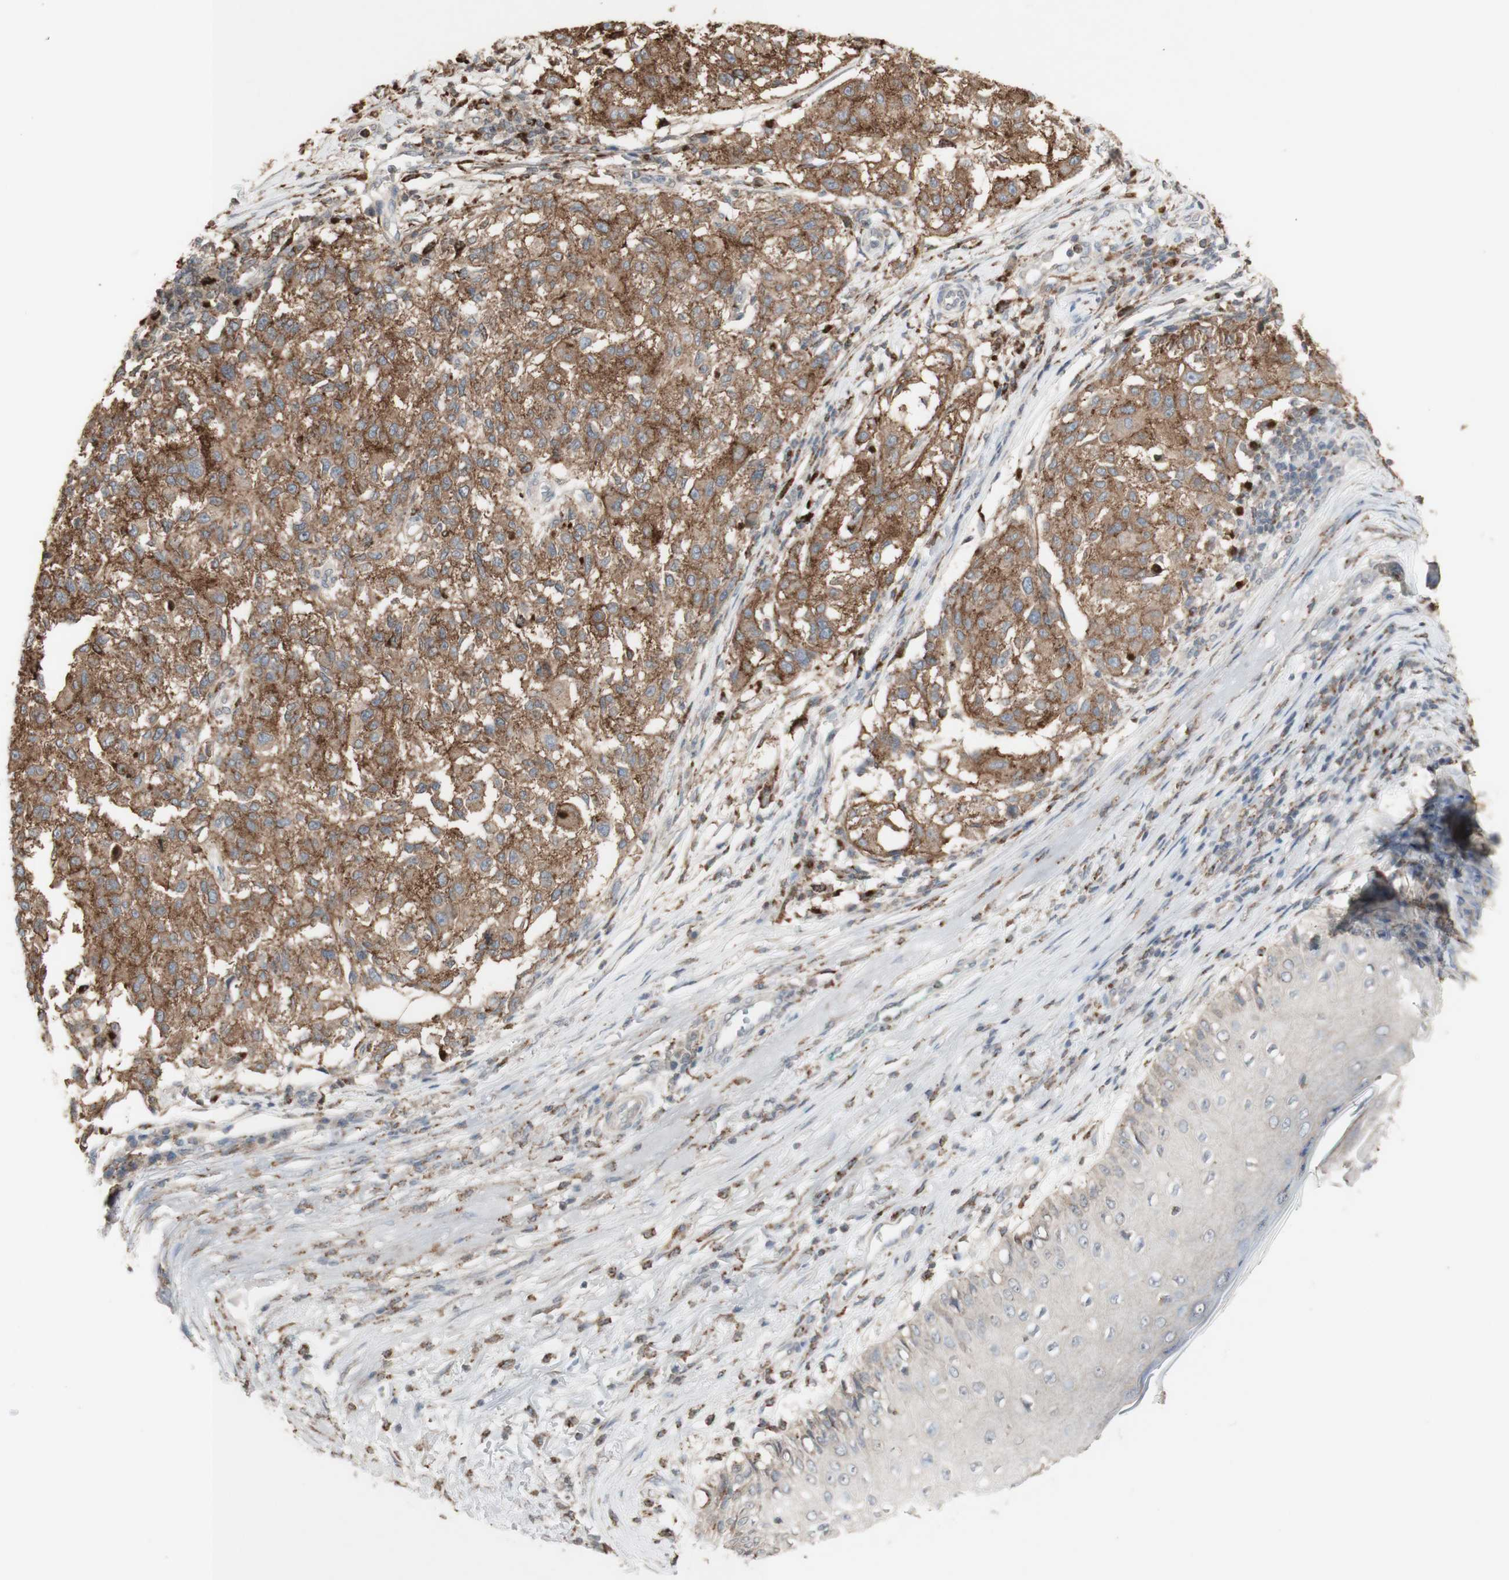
{"staining": {"intensity": "moderate", "quantity": ">75%", "location": "cytoplasmic/membranous"}, "tissue": "melanoma", "cell_type": "Tumor cells", "image_type": "cancer", "snomed": [{"axis": "morphology", "description": "Necrosis, NOS"}, {"axis": "morphology", "description": "Malignant melanoma, NOS"}, {"axis": "topography", "description": "Skin"}], "caption": "Melanoma tissue demonstrates moderate cytoplasmic/membranous positivity in about >75% of tumor cells", "gene": "ATP6V1E1", "patient": {"sex": "female", "age": 87}}